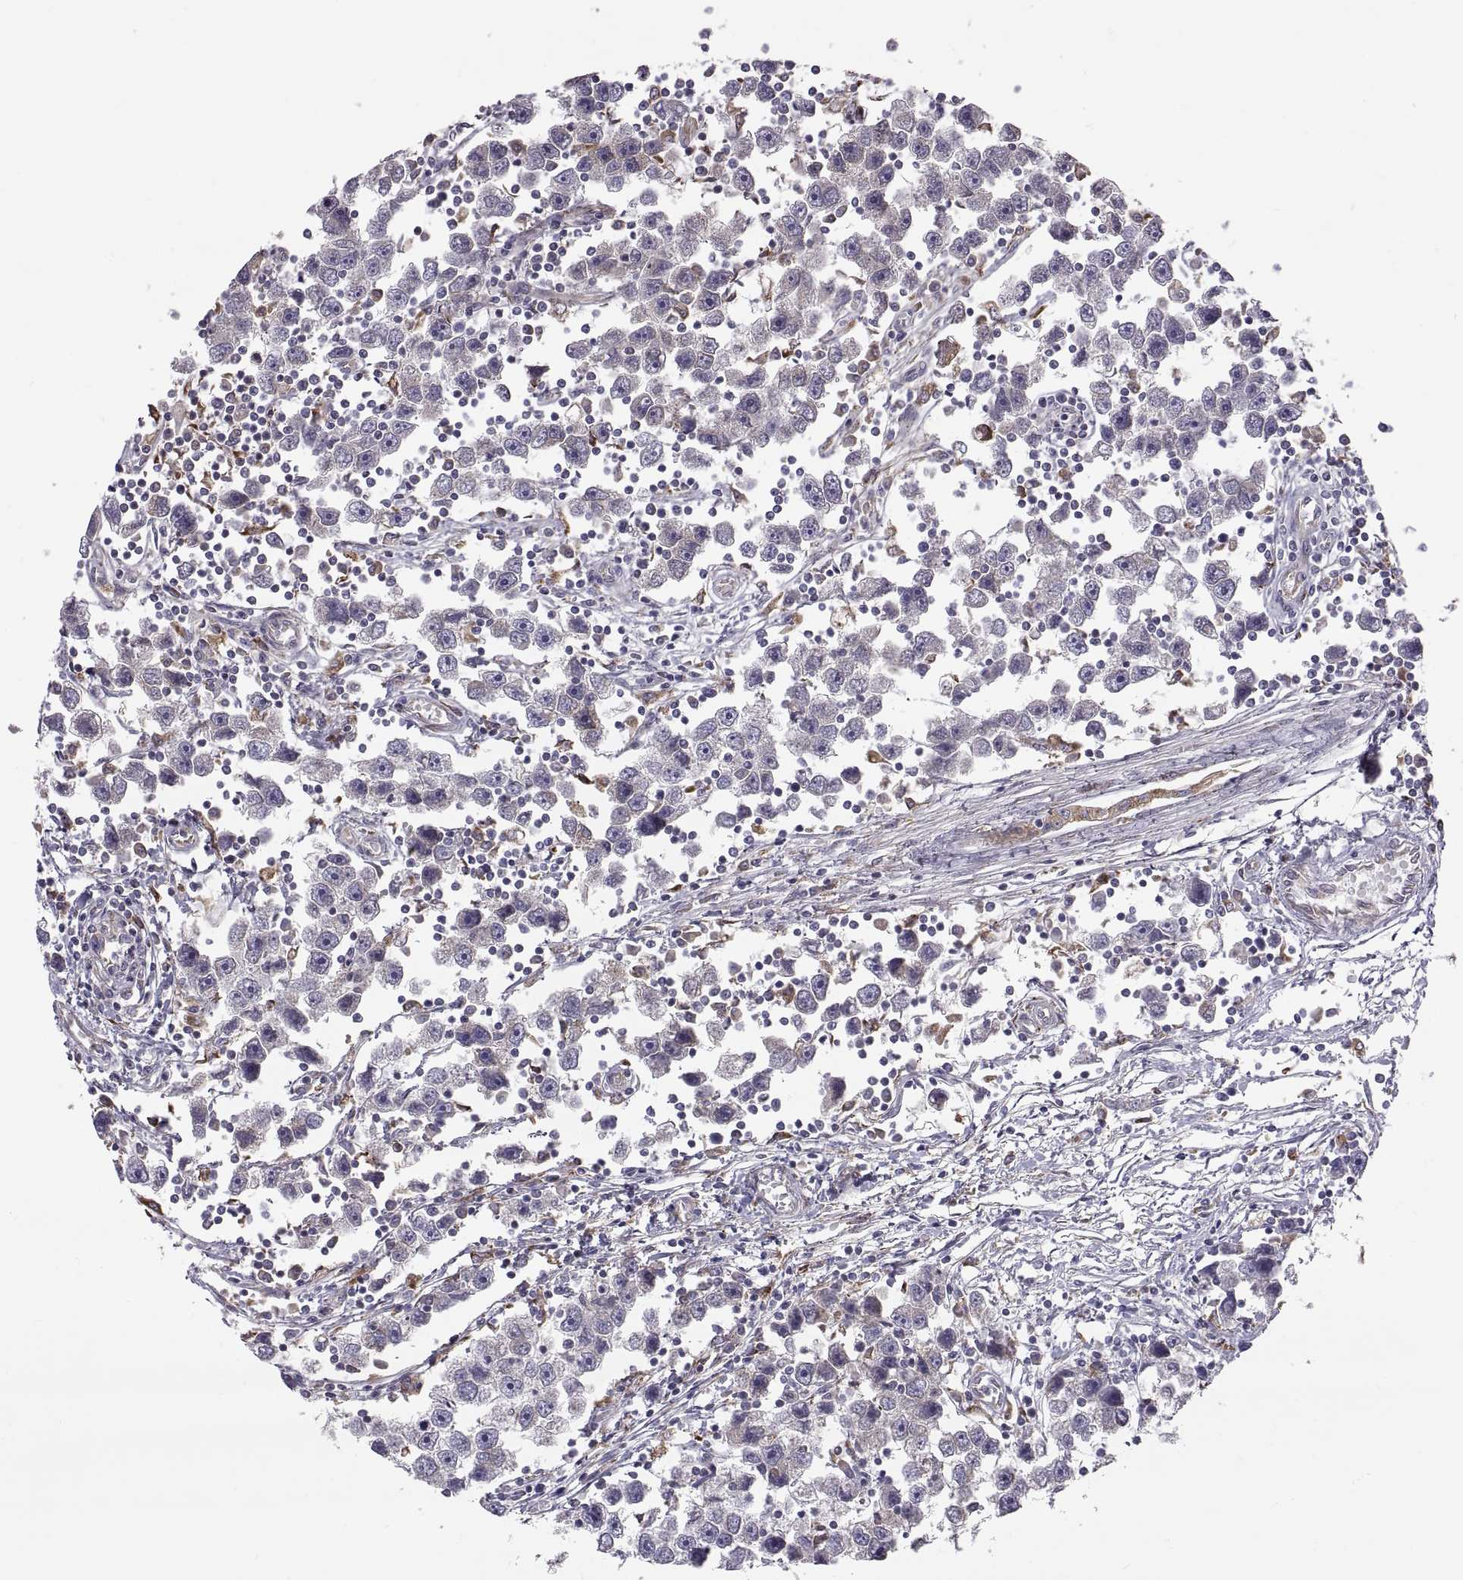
{"staining": {"intensity": "negative", "quantity": "none", "location": "none"}, "tissue": "testis cancer", "cell_type": "Tumor cells", "image_type": "cancer", "snomed": [{"axis": "morphology", "description": "Seminoma, NOS"}, {"axis": "topography", "description": "Testis"}], "caption": "A high-resolution photomicrograph shows immunohistochemistry staining of testis cancer, which demonstrates no significant staining in tumor cells. (IHC, brightfield microscopy, high magnification).", "gene": "PLEKHB2", "patient": {"sex": "male", "age": 30}}